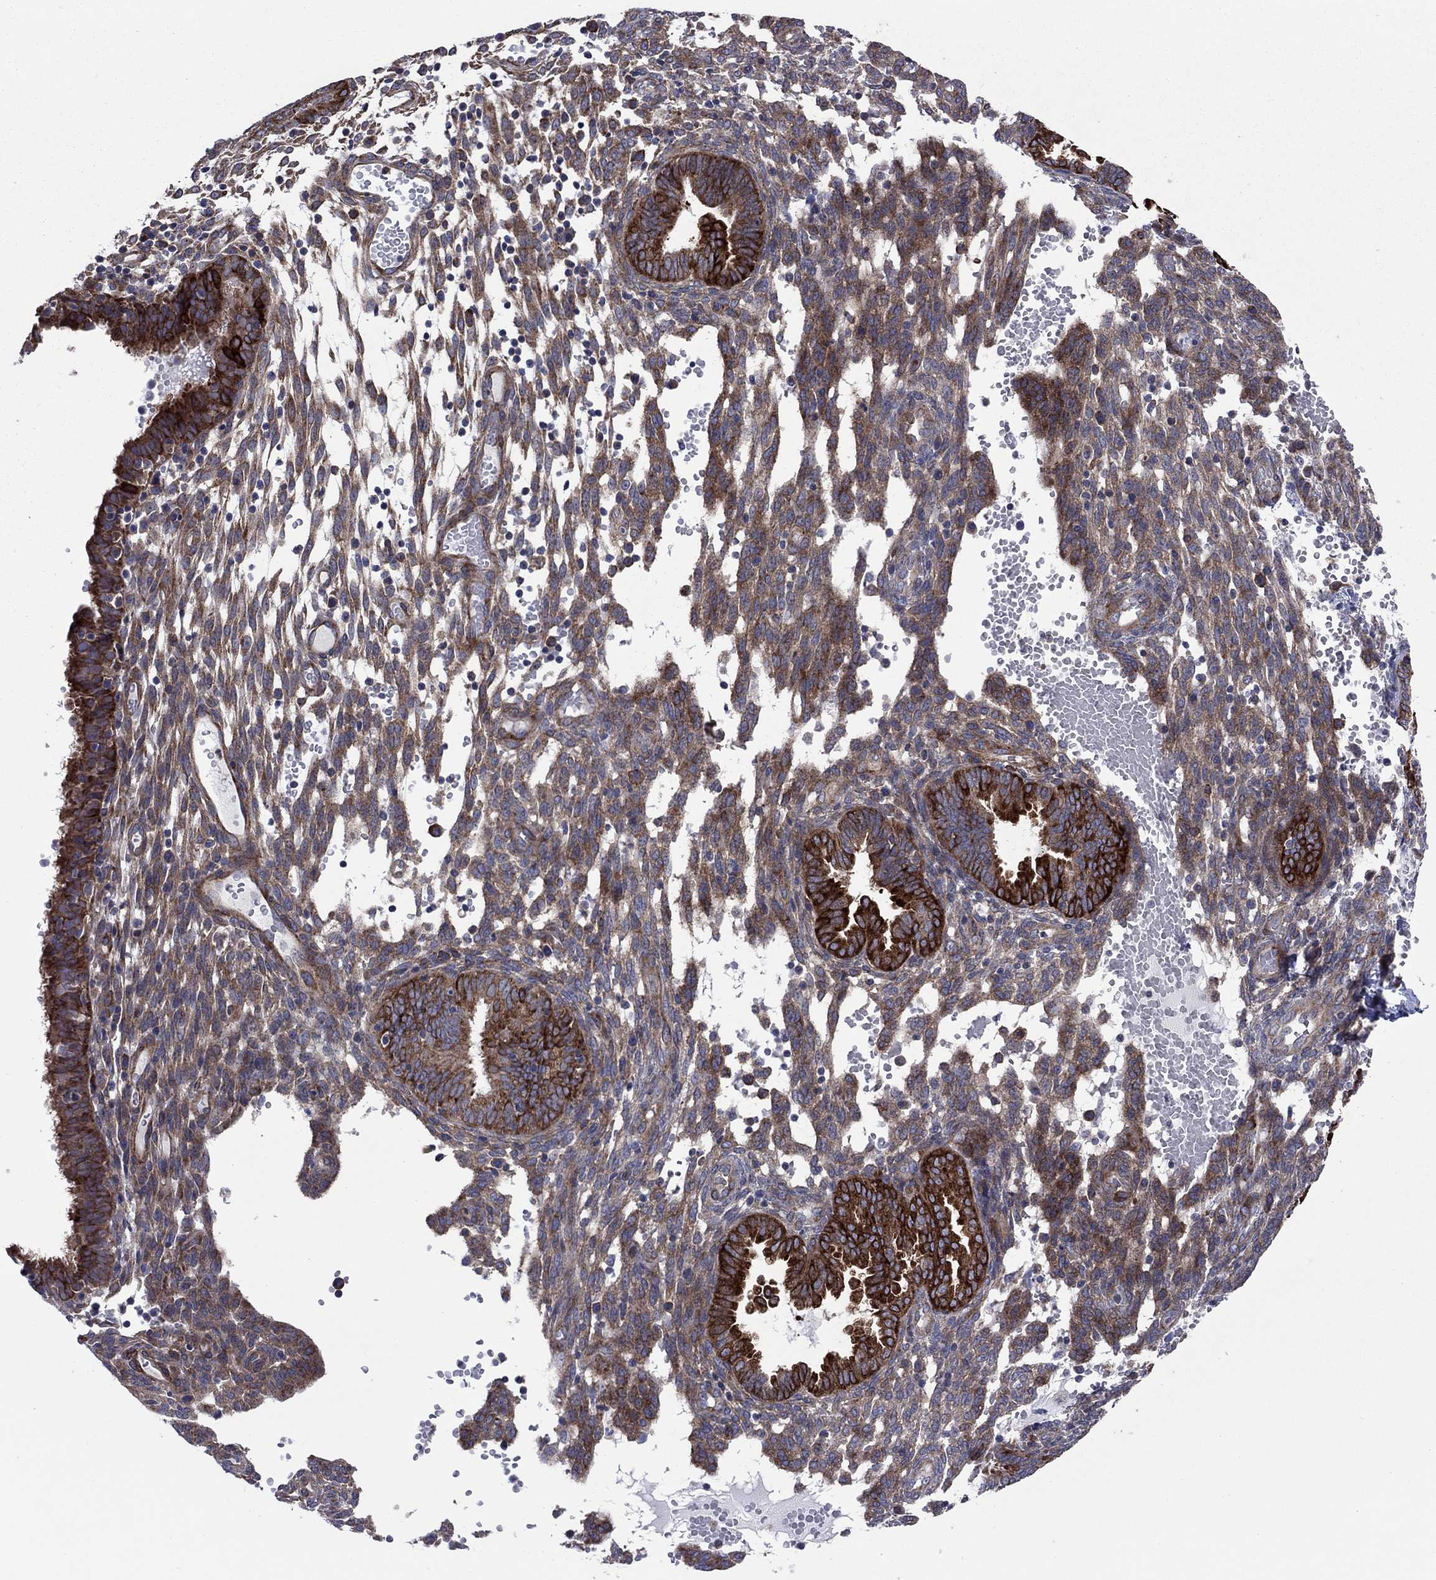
{"staining": {"intensity": "moderate", "quantity": "25%-75%", "location": "cytoplasmic/membranous"}, "tissue": "endometrium", "cell_type": "Cells in endometrial stroma", "image_type": "normal", "snomed": [{"axis": "morphology", "description": "Normal tissue, NOS"}, {"axis": "topography", "description": "Endometrium"}], "caption": "Benign endometrium shows moderate cytoplasmic/membranous positivity in about 25%-75% of cells in endometrial stroma, visualized by immunohistochemistry.", "gene": "GPR155", "patient": {"sex": "female", "age": 42}}